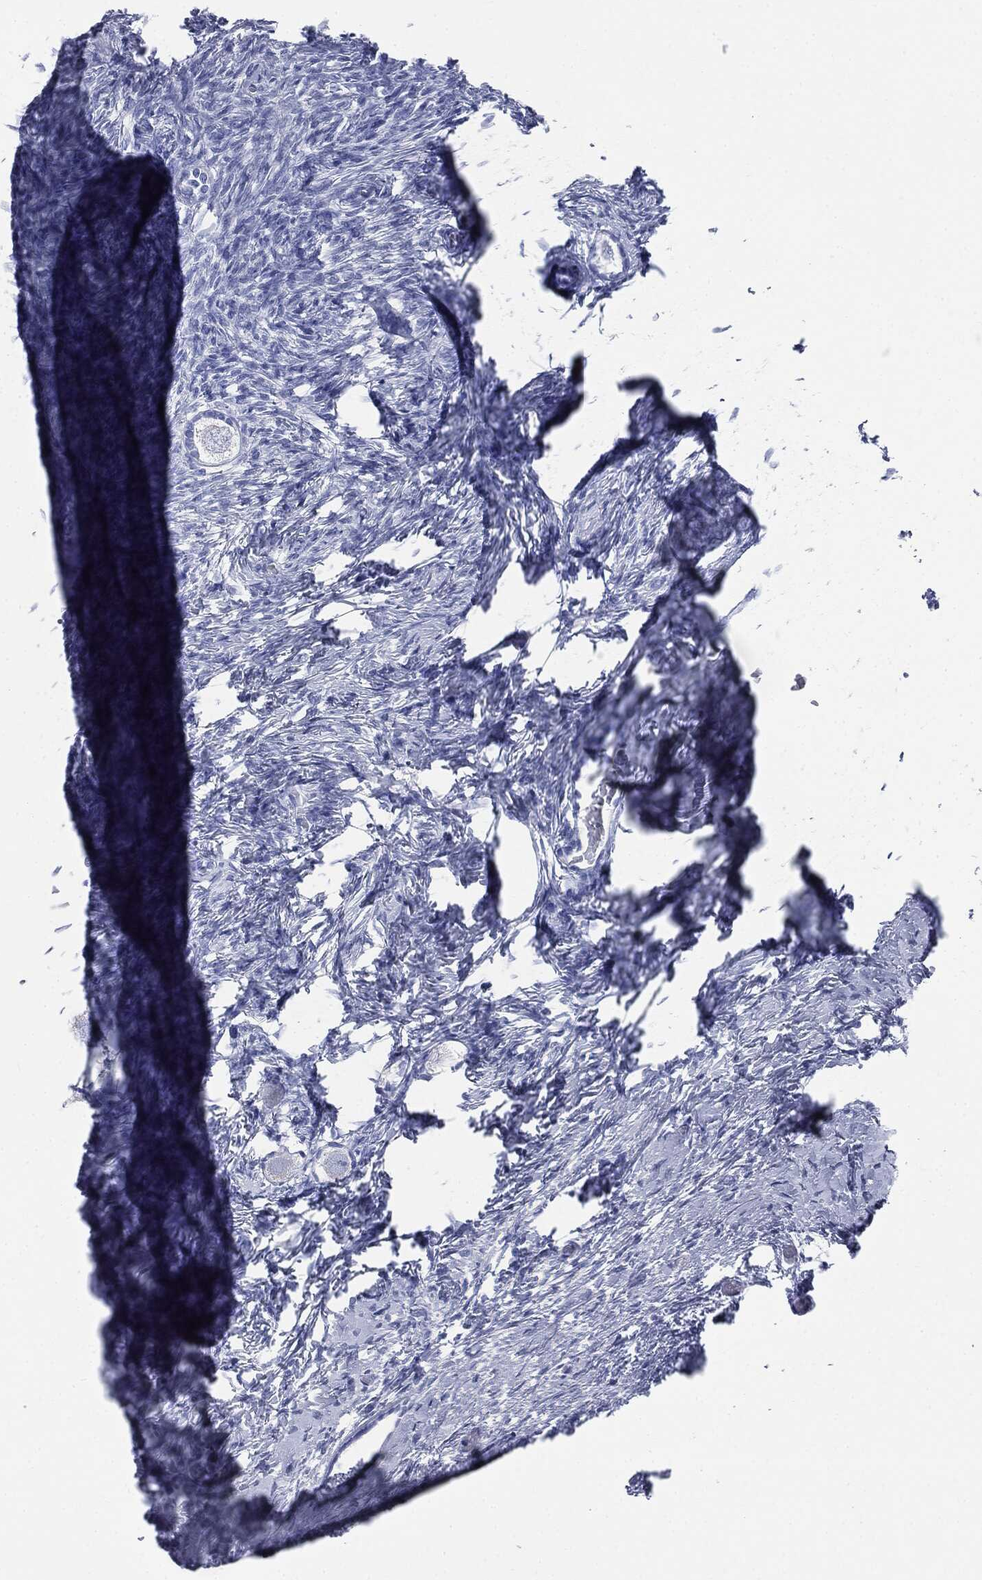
{"staining": {"intensity": "negative", "quantity": "none", "location": "none"}, "tissue": "ovary", "cell_type": "Follicle cells", "image_type": "normal", "snomed": [{"axis": "morphology", "description": "Normal tissue, NOS"}, {"axis": "topography", "description": "Ovary"}], "caption": "Follicle cells show no significant protein staining in normal ovary. (Stains: DAB (3,3'-diaminobenzidine) IHC with hematoxylin counter stain, Microscopy: brightfield microscopy at high magnification).", "gene": "ATP2A1", "patient": {"sex": "female", "age": 27}}